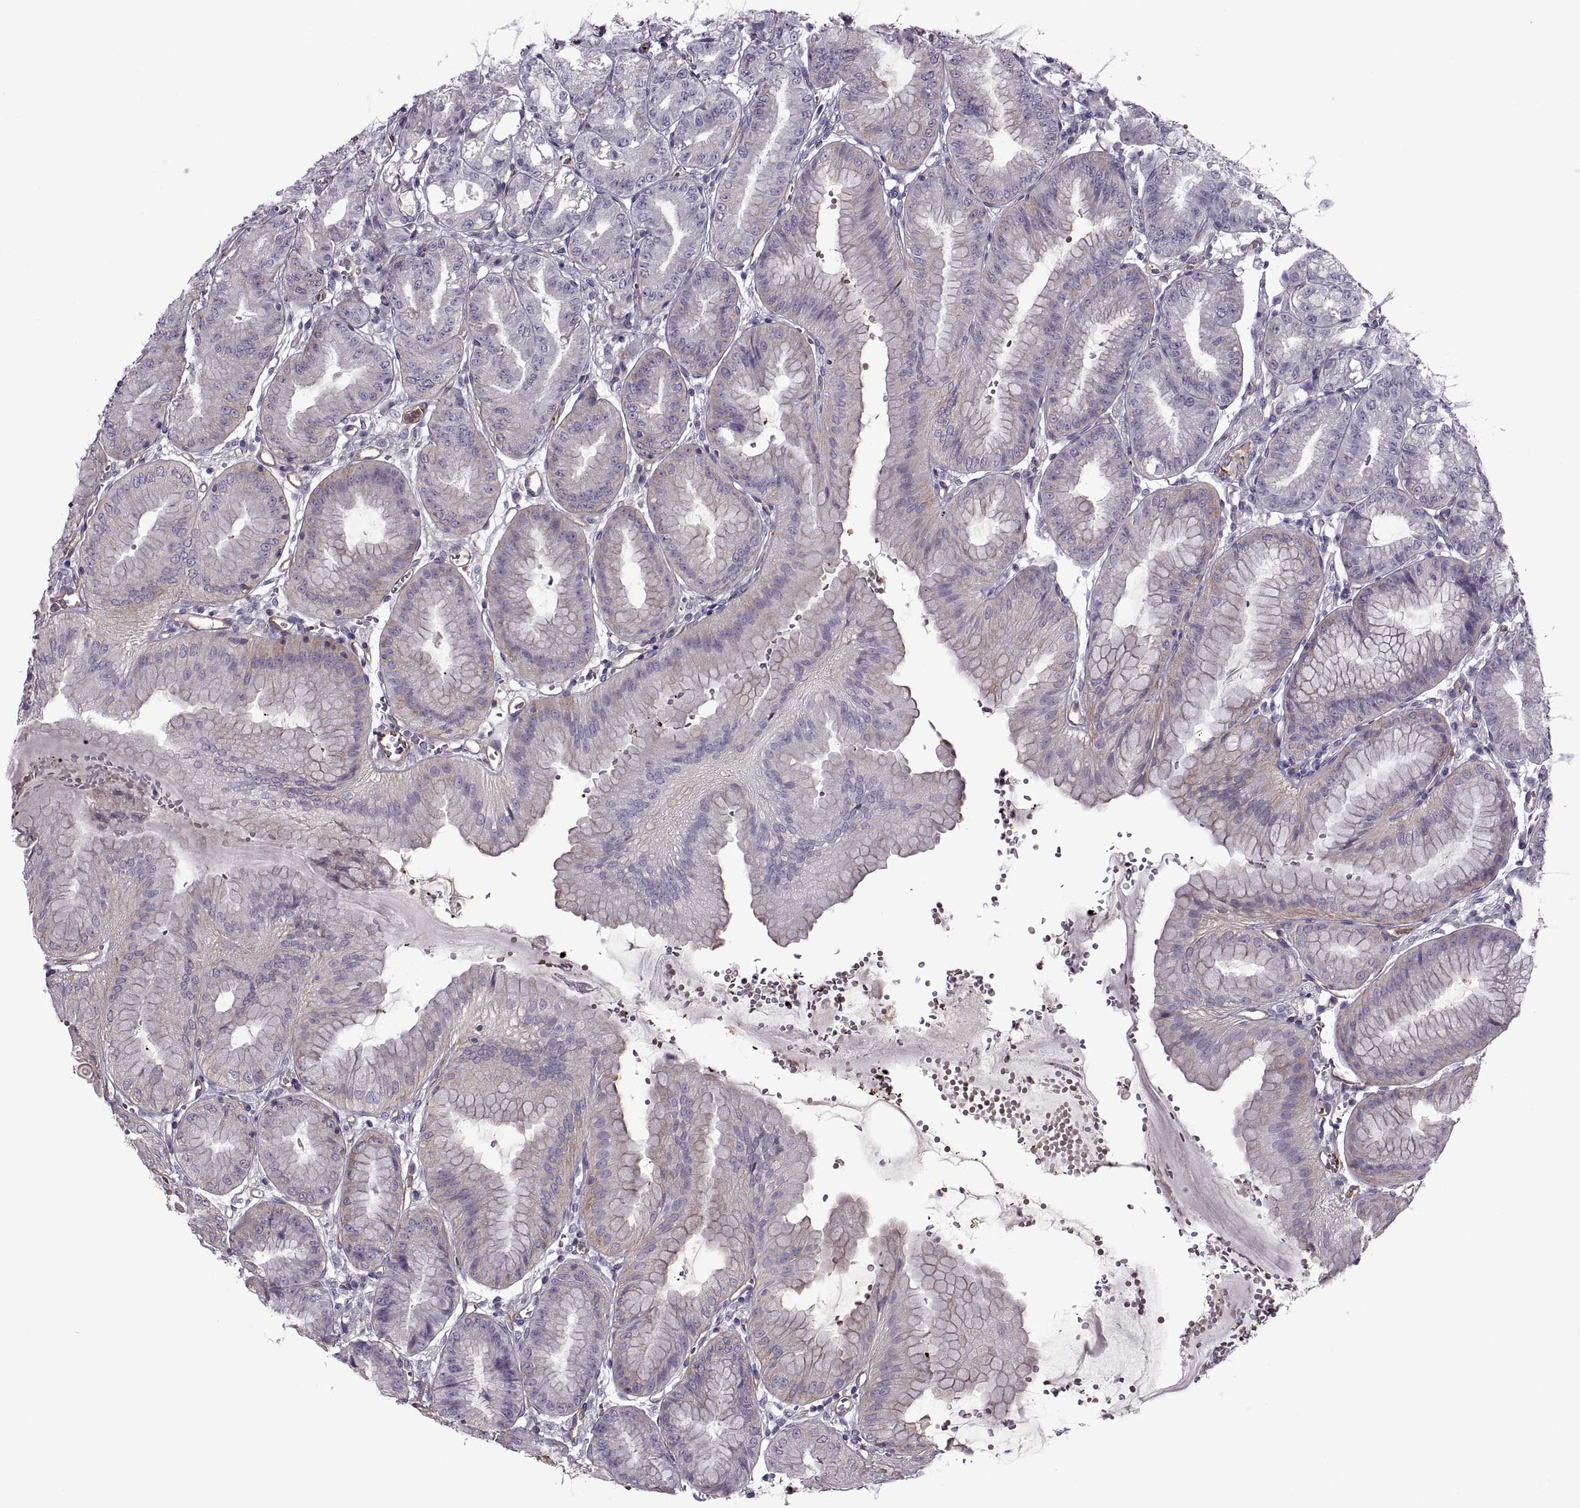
{"staining": {"intensity": "weak", "quantity": "25%-75%", "location": "cytoplasmic/membranous"}, "tissue": "stomach", "cell_type": "Glandular cells", "image_type": "normal", "snomed": [{"axis": "morphology", "description": "Normal tissue, NOS"}, {"axis": "topography", "description": "Stomach, lower"}], "caption": "Immunohistochemical staining of unremarkable human stomach exhibits 25%-75% levels of weak cytoplasmic/membranous protein positivity in approximately 25%-75% of glandular cells.", "gene": "SLC2A14", "patient": {"sex": "male", "age": 71}}